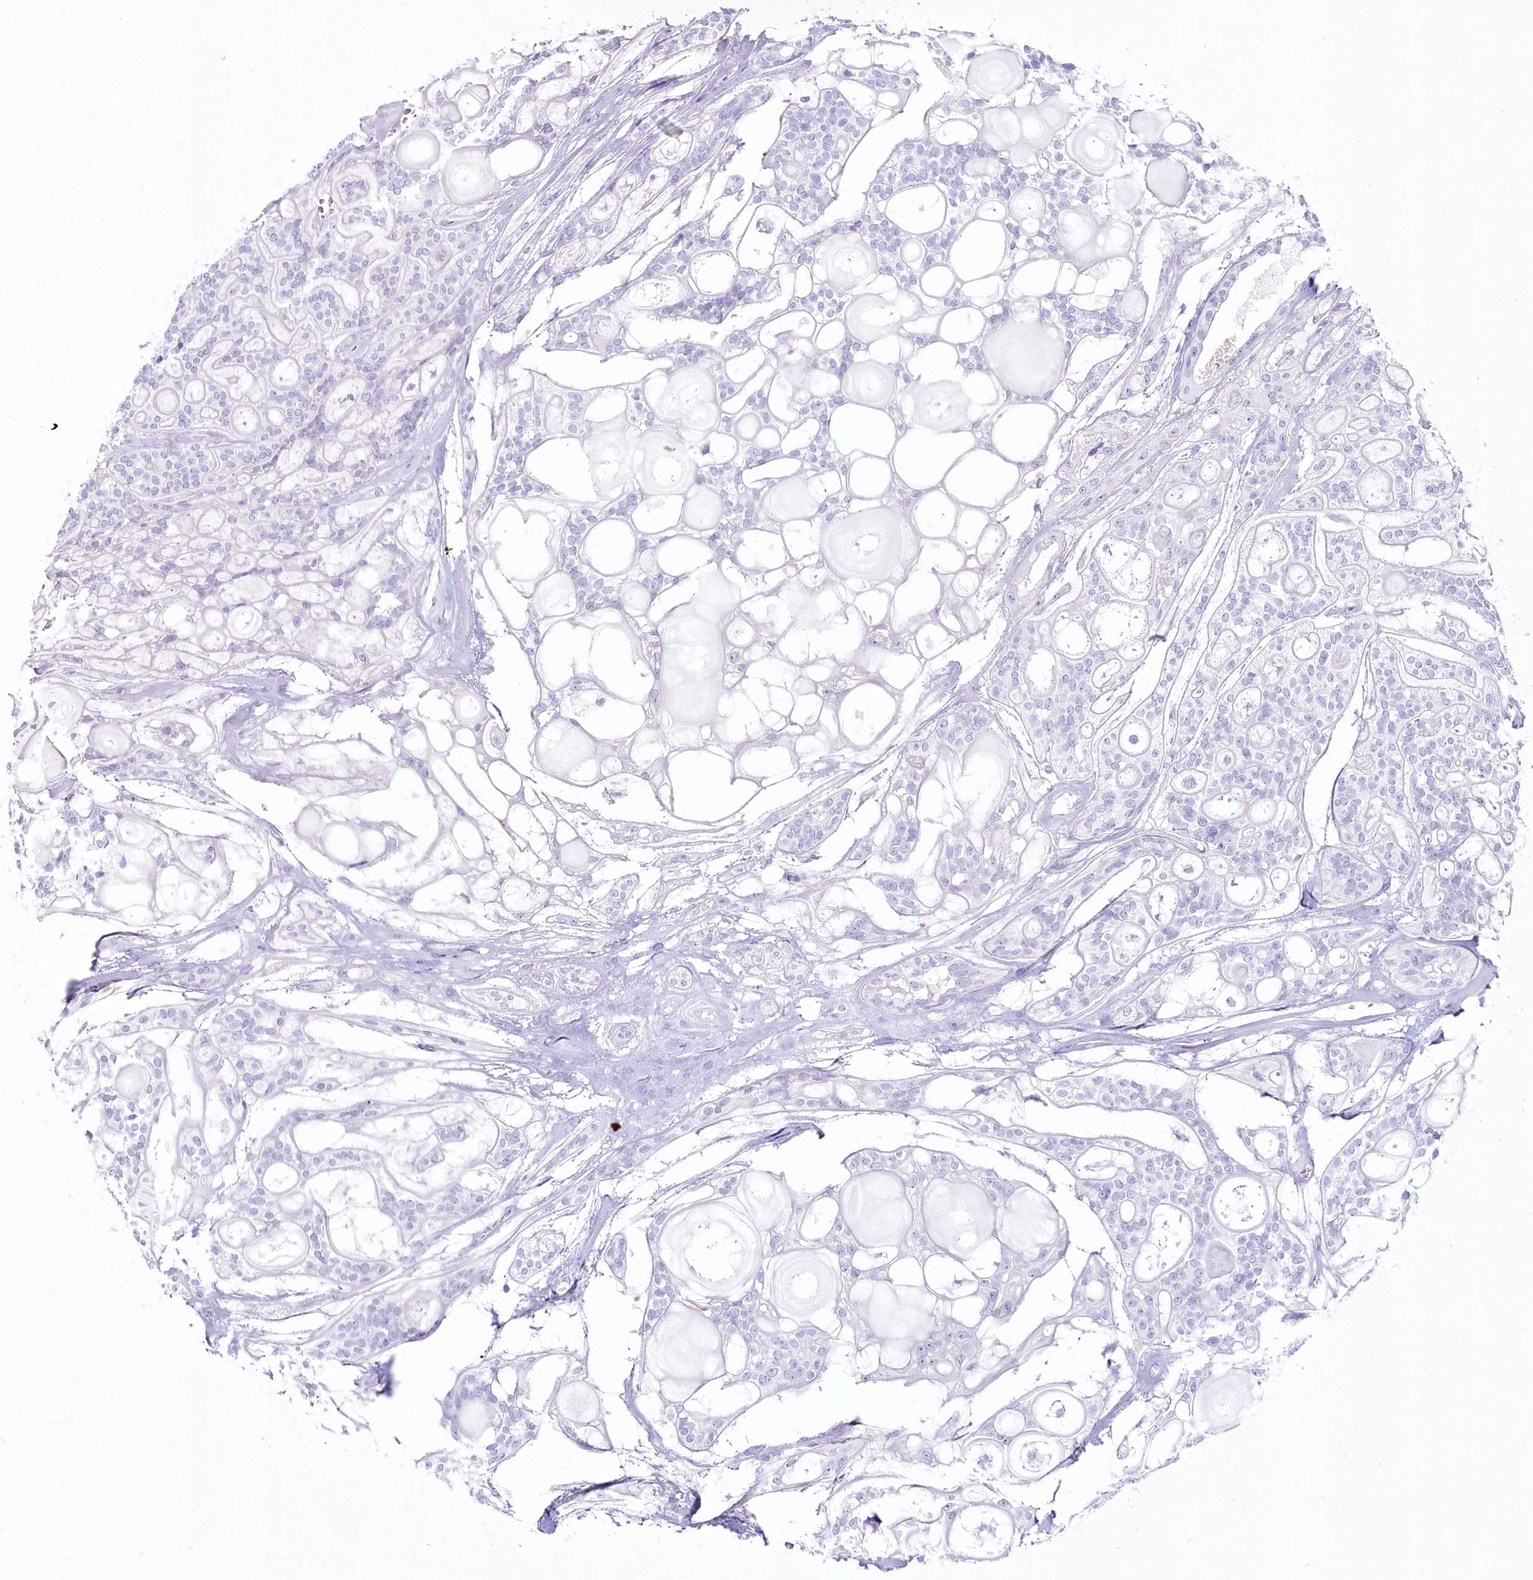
{"staining": {"intensity": "negative", "quantity": "none", "location": "none"}, "tissue": "head and neck cancer", "cell_type": "Tumor cells", "image_type": "cancer", "snomed": [{"axis": "morphology", "description": "Adenocarcinoma, NOS"}, {"axis": "topography", "description": "Head-Neck"}], "caption": "This is an immunohistochemistry (IHC) photomicrograph of adenocarcinoma (head and neck). There is no positivity in tumor cells.", "gene": "IFIT5", "patient": {"sex": "male", "age": 66}}